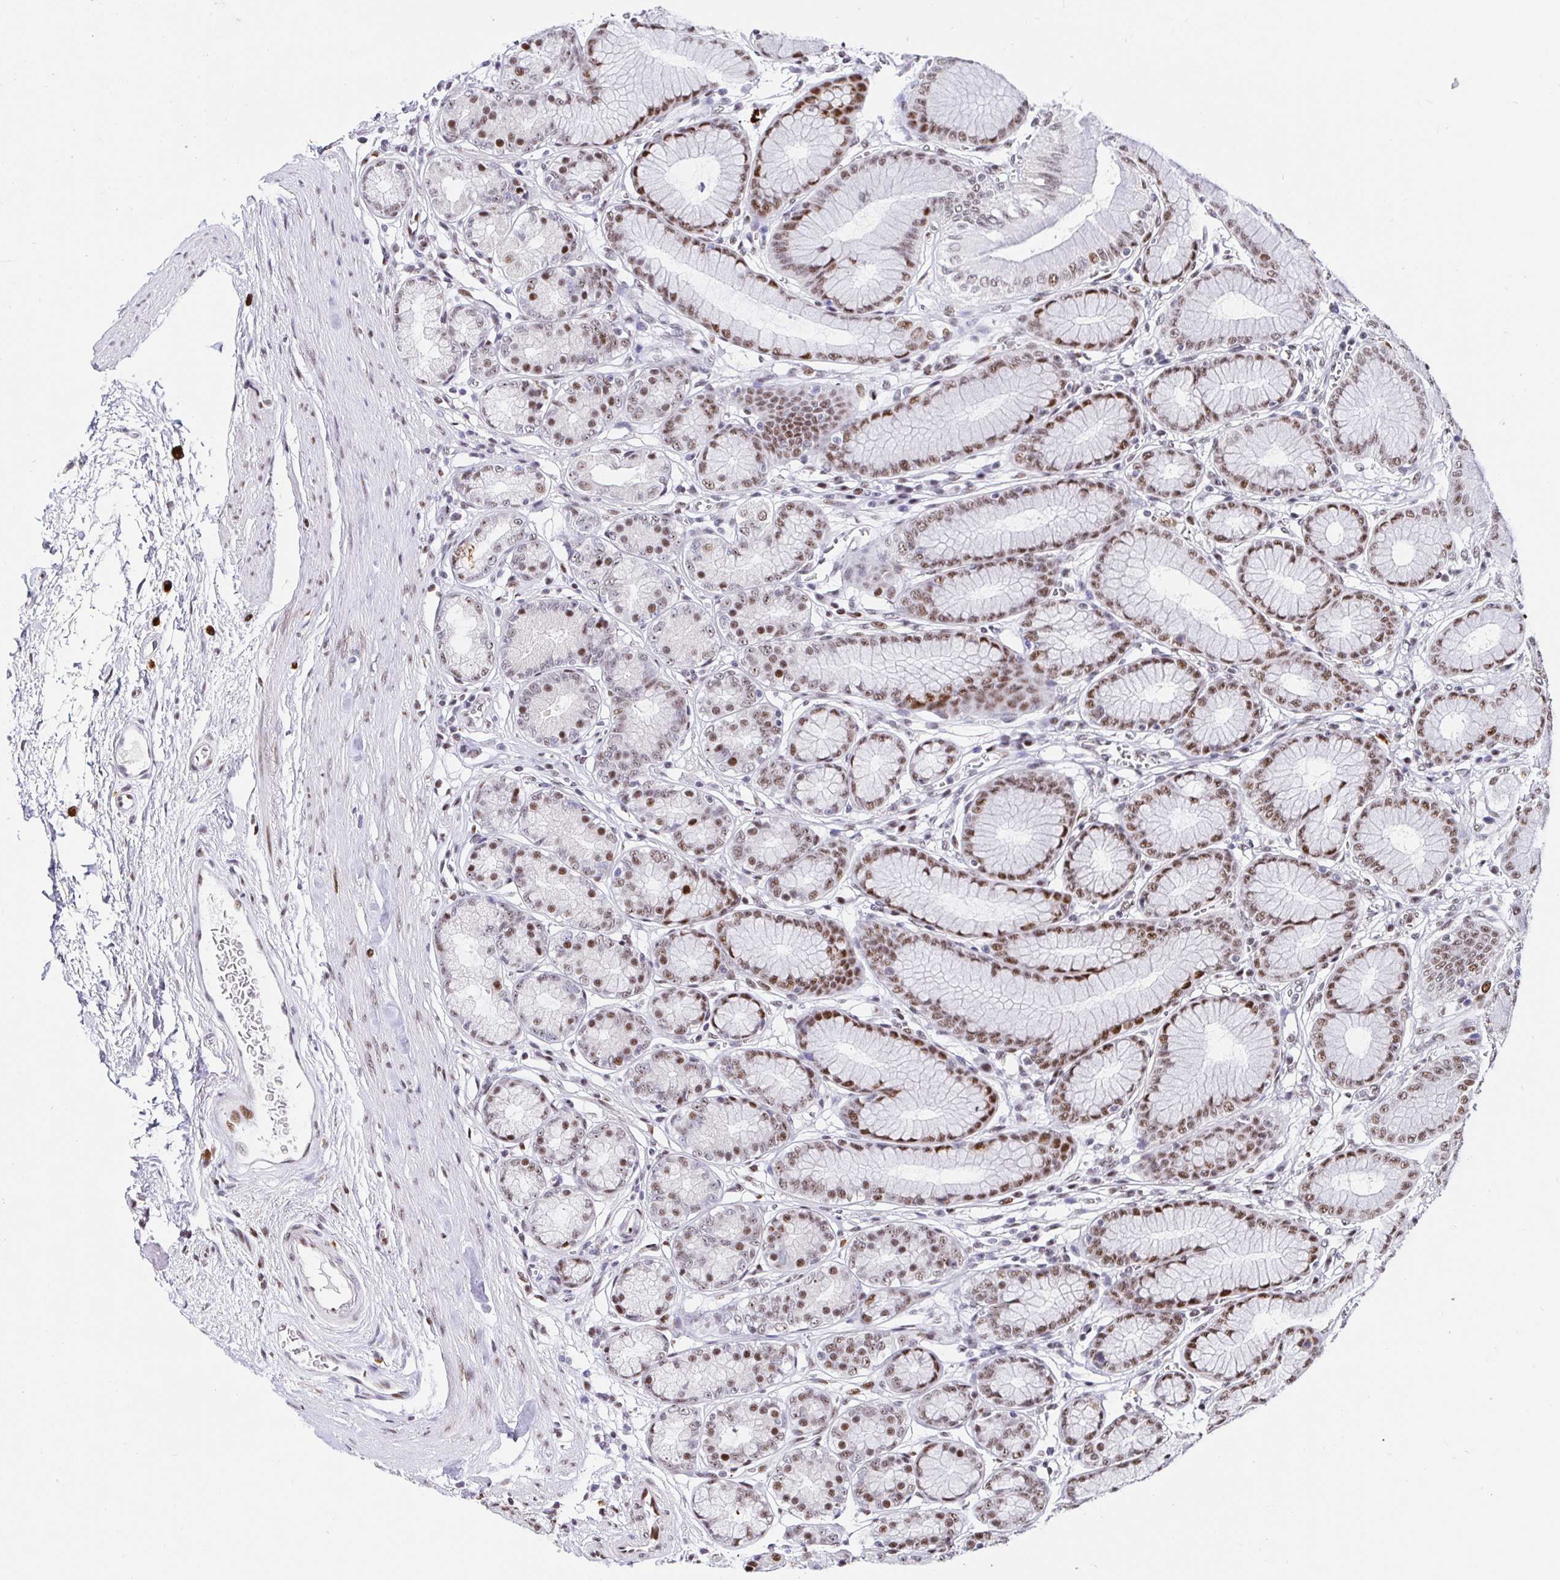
{"staining": {"intensity": "moderate", "quantity": "25%-75%", "location": "nuclear"}, "tissue": "stomach", "cell_type": "Glandular cells", "image_type": "normal", "snomed": [{"axis": "morphology", "description": "Normal tissue, NOS"}, {"axis": "topography", "description": "Stomach"}, {"axis": "topography", "description": "Stomach, lower"}], "caption": "Immunohistochemical staining of unremarkable stomach exhibits medium levels of moderate nuclear positivity in about 25%-75% of glandular cells. (DAB IHC, brown staining for protein, blue staining for nuclei).", "gene": "SETD5", "patient": {"sex": "male", "age": 76}}